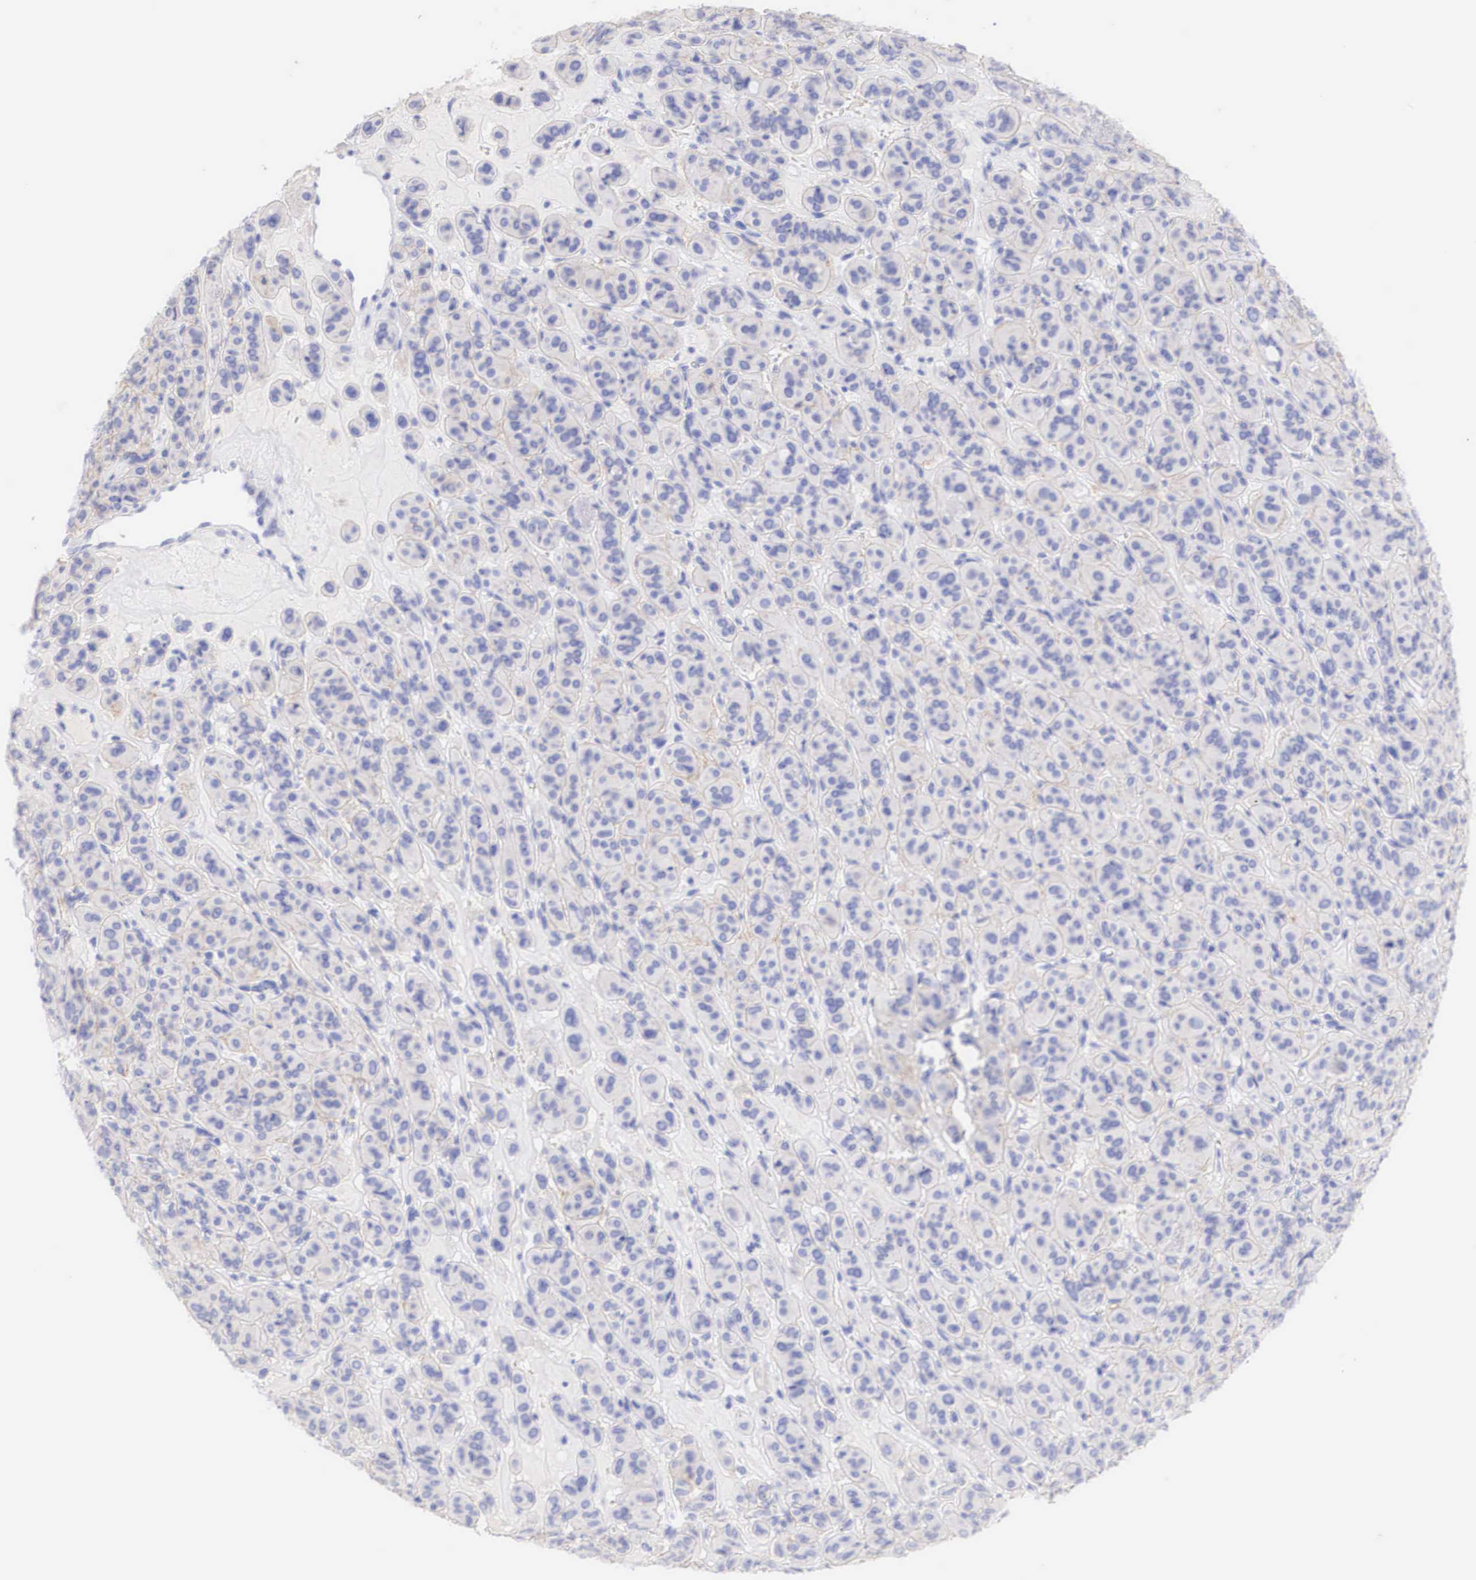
{"staining": {"intensity": "negative", "quantity": "none", "location": "none"}, "tissue": "thyroid cancer", "cell_type": "Tumor cells", "image_type": "cancer", "snomed": [{"axis": "morphology", "description": "Follicular adenoma carcinoma, NOS"}, {"axis": "topography", "description": "Thyroid gland"}], "caption": "An image of human follicular adenoma carcinoma (thyroid) is negative for staining in tumor cells.", "gene": "ERBB2", "patient": {"sex": "female", "age": 71}}